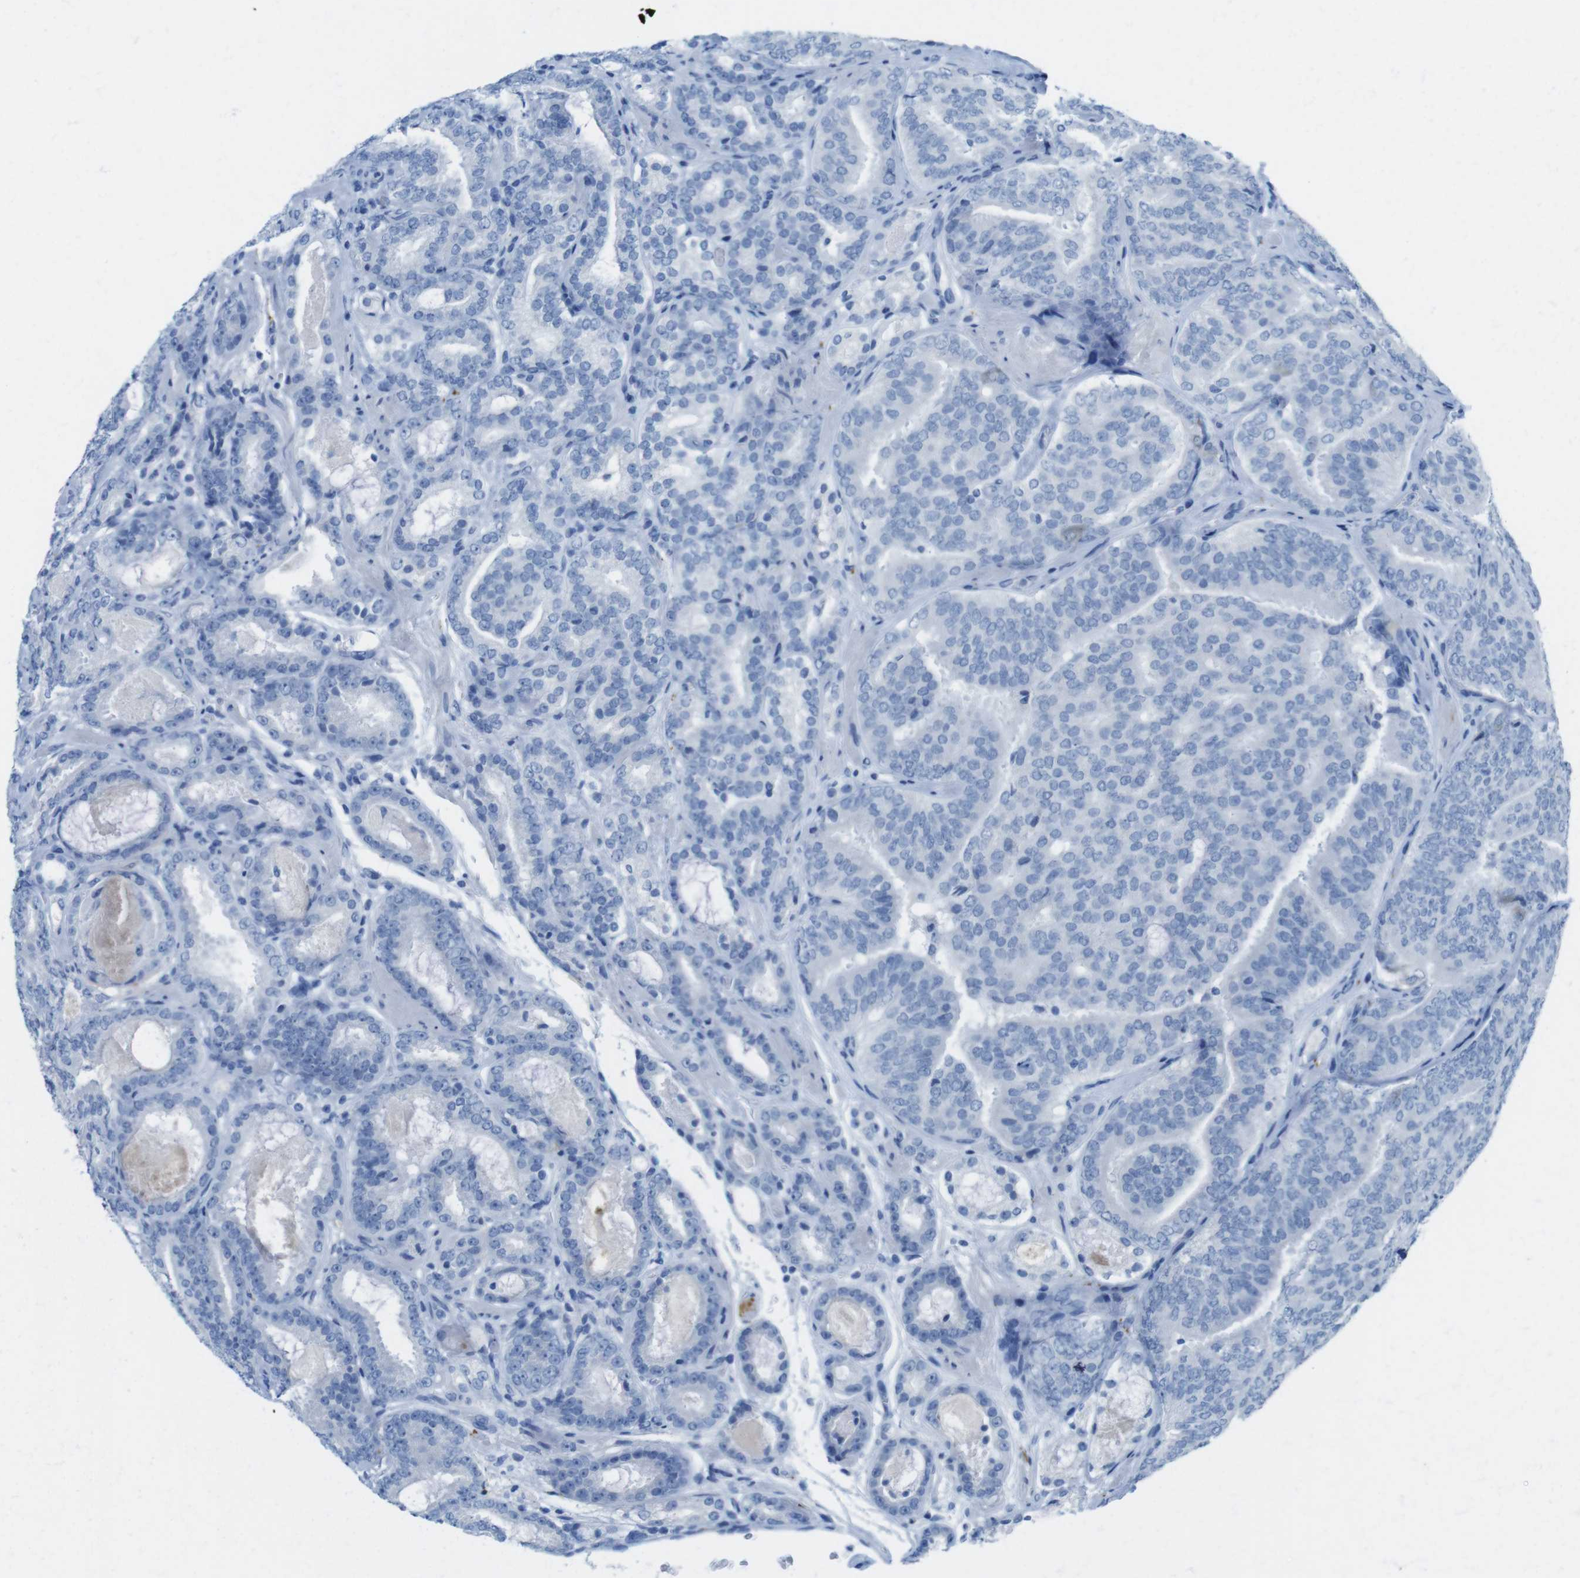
{"staining": {"intensity": "negative", "quantity": "none", "location": "none"}, "tissue": "prostate cancer", "cell_type": "Tumor cells", "image_type": "cancer", "snomed": [{"axis": "morphology", "description": "Adenocarcinoma, Low grade"}, {"axis": "topography", "description": "Prostate"}], "caption": "DAB immunohistochemical staining of prostate cancer (adenocarcinoma (low-grade)) displays no significant positivity in tumor cells. Brightfield microscopy of immunohistochemistry stained with DAB (3,3'-diaminobenzidine) (brown) and hematoxylin (blue), captured at high magnification.", "gene": "GAP43", "patient": {"sex": "male", "age": 69}}